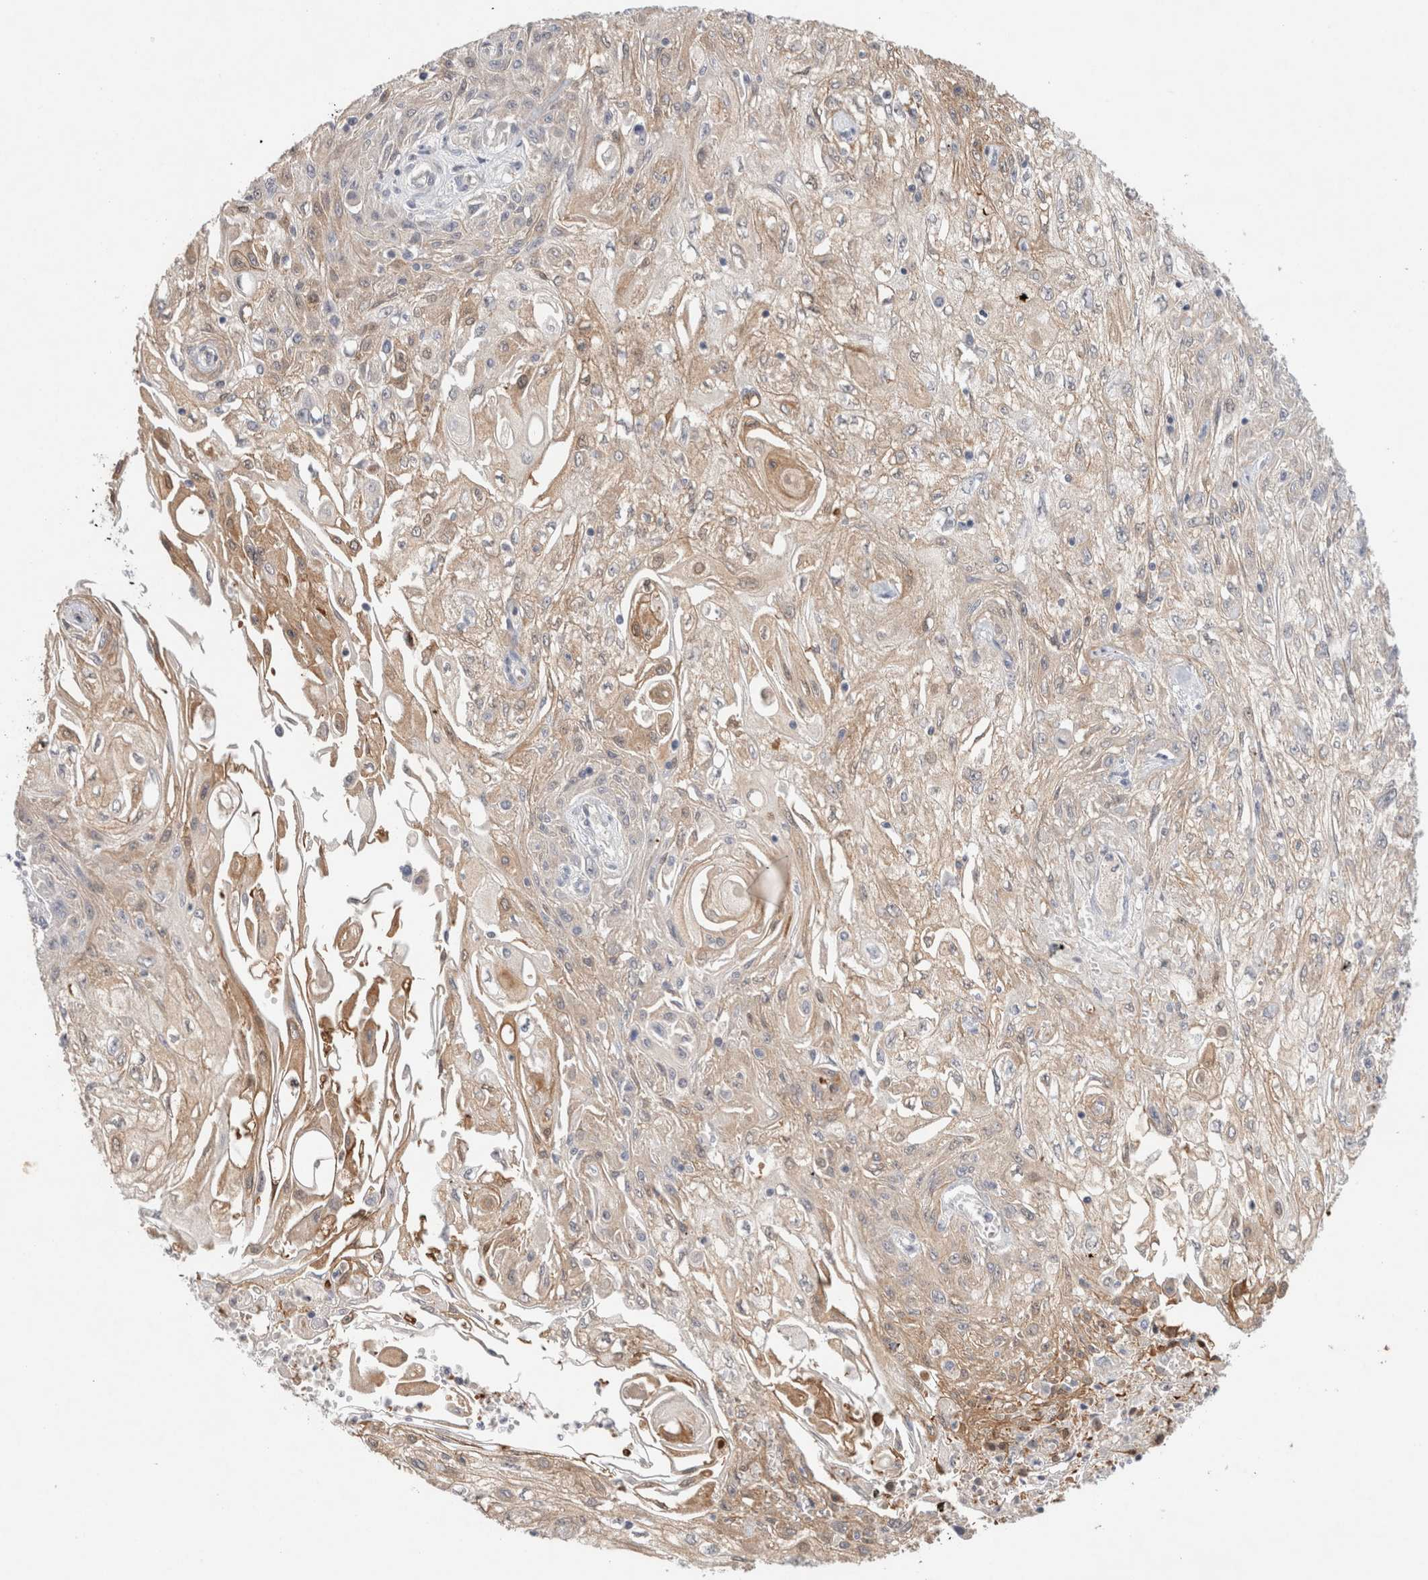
{"staining": {"intensity": "weak", "quantity": "<25%", "location": "cytoplasmic/membranous"}, "tissue": "skin cancer", "cell_type": "Tumor cells", "image_type": "cancer", "snomed": [{"axis": "morphology", "description": "Squamous cell carcinoma, NOS"}, {"axis": "morphology", "description": "Squamous cell carcinoma, metastatic, NOS"}, {"axis": "topography", "description": "Skin"}, {"axis": "topography", "description": "Lymph node"}], "caption": "Immunohistochemistry (IHC) of skin cancer reveals no positivity in tumor cells.", "gene": "MPP2", "patient": {"sex": "male", "age": 75}}